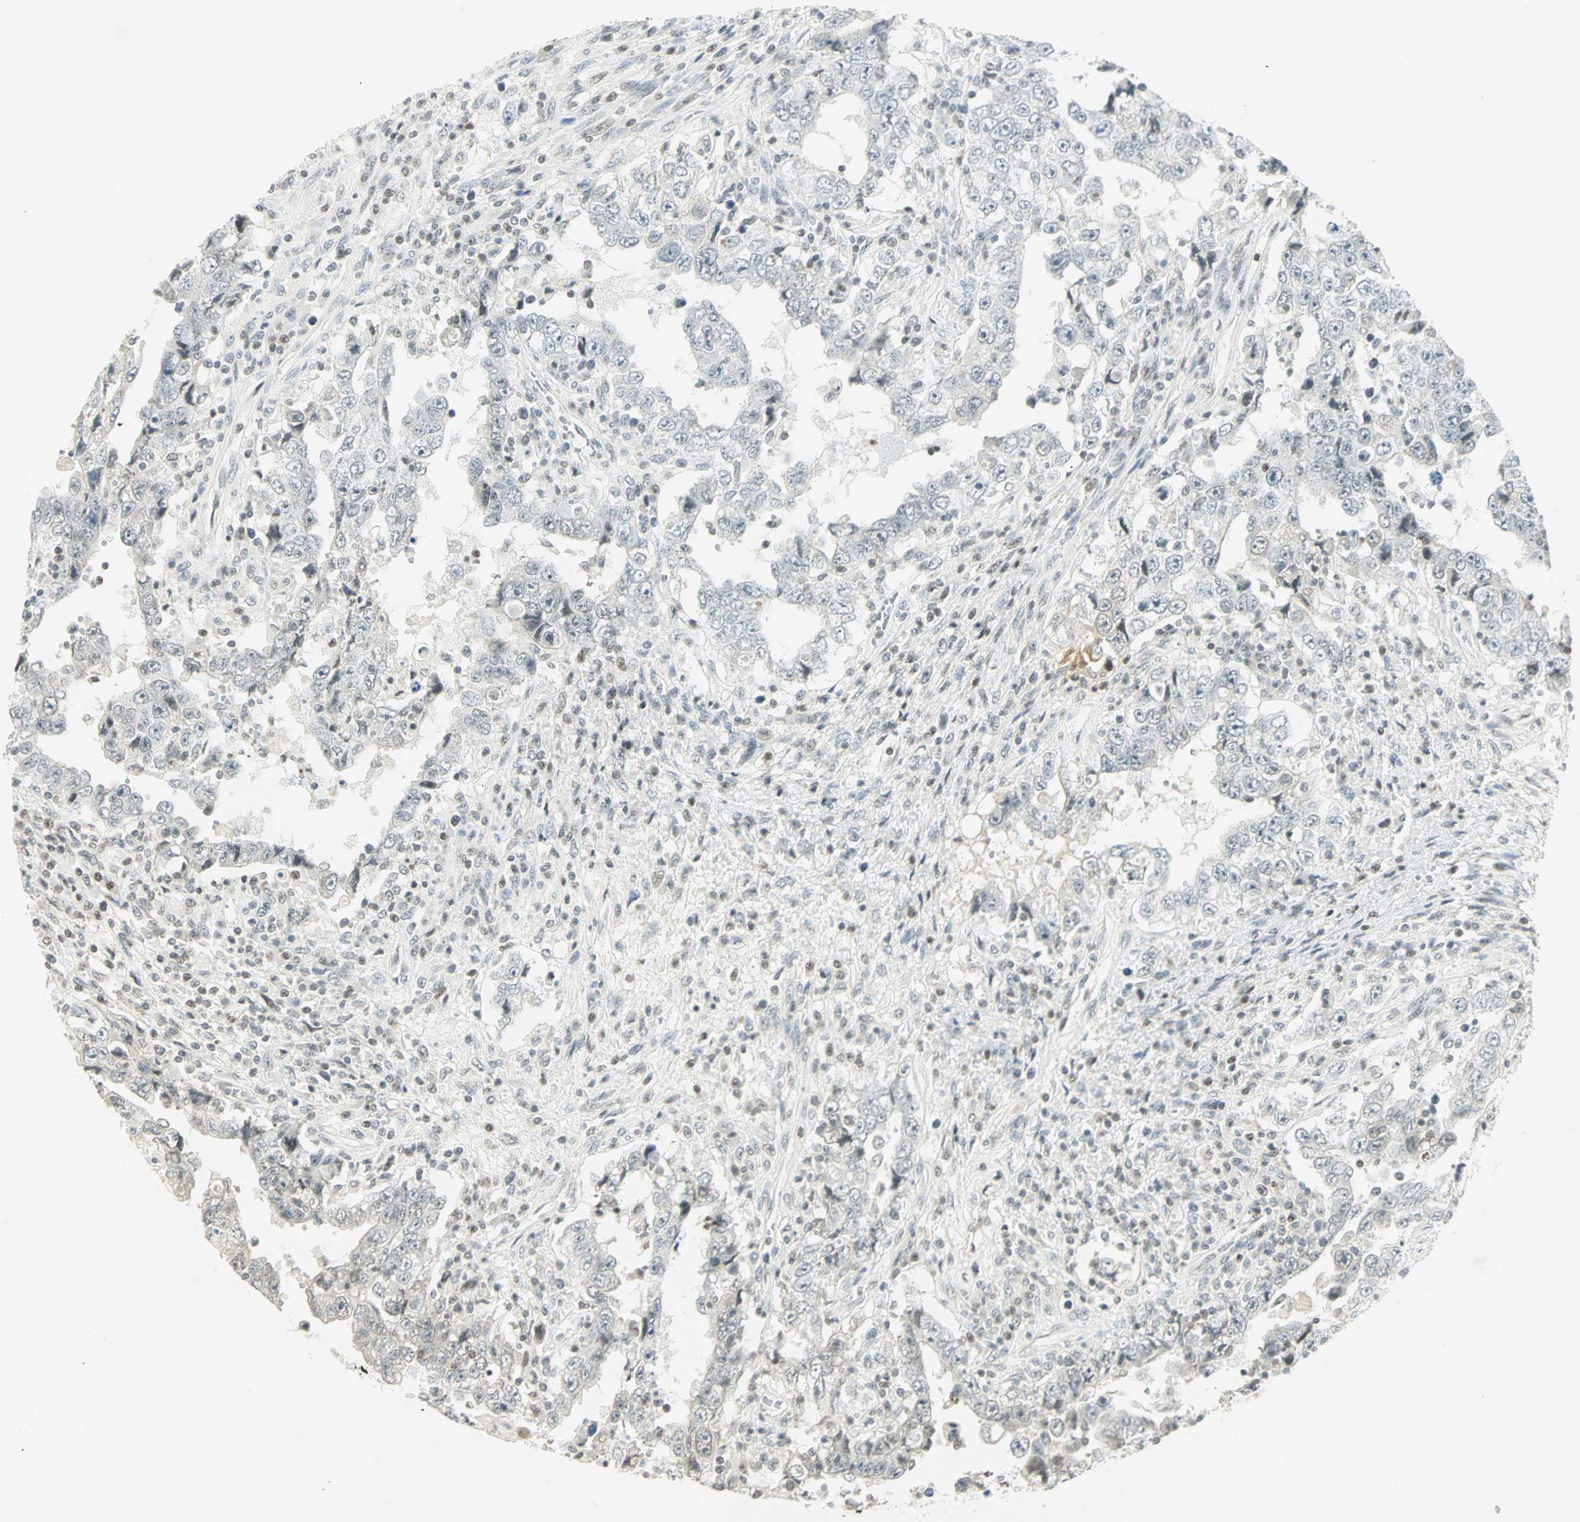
{"staining": {"intensity": "weak", "quantity": "<25%", "location": "nuclear"}, "tissue": "testis cancer", "cell_type": "Tumor cells", "image_type": "cancer", "snomed": [{"axis": "morphology", "description": "Carcinoma, Embryonal, NOS"}, {"axis": "topography", "description": "Testis"}], "caption": "Tumor cells show no significant expression in testis cancer (embryonal carcinoma). (Brightfield microscopy of DAB (3,3'-diaminobenzidine) immunohistochemistry at high magnification).", "gene": "SMAD3", "patient": {"sex": "male", "age": 26}}